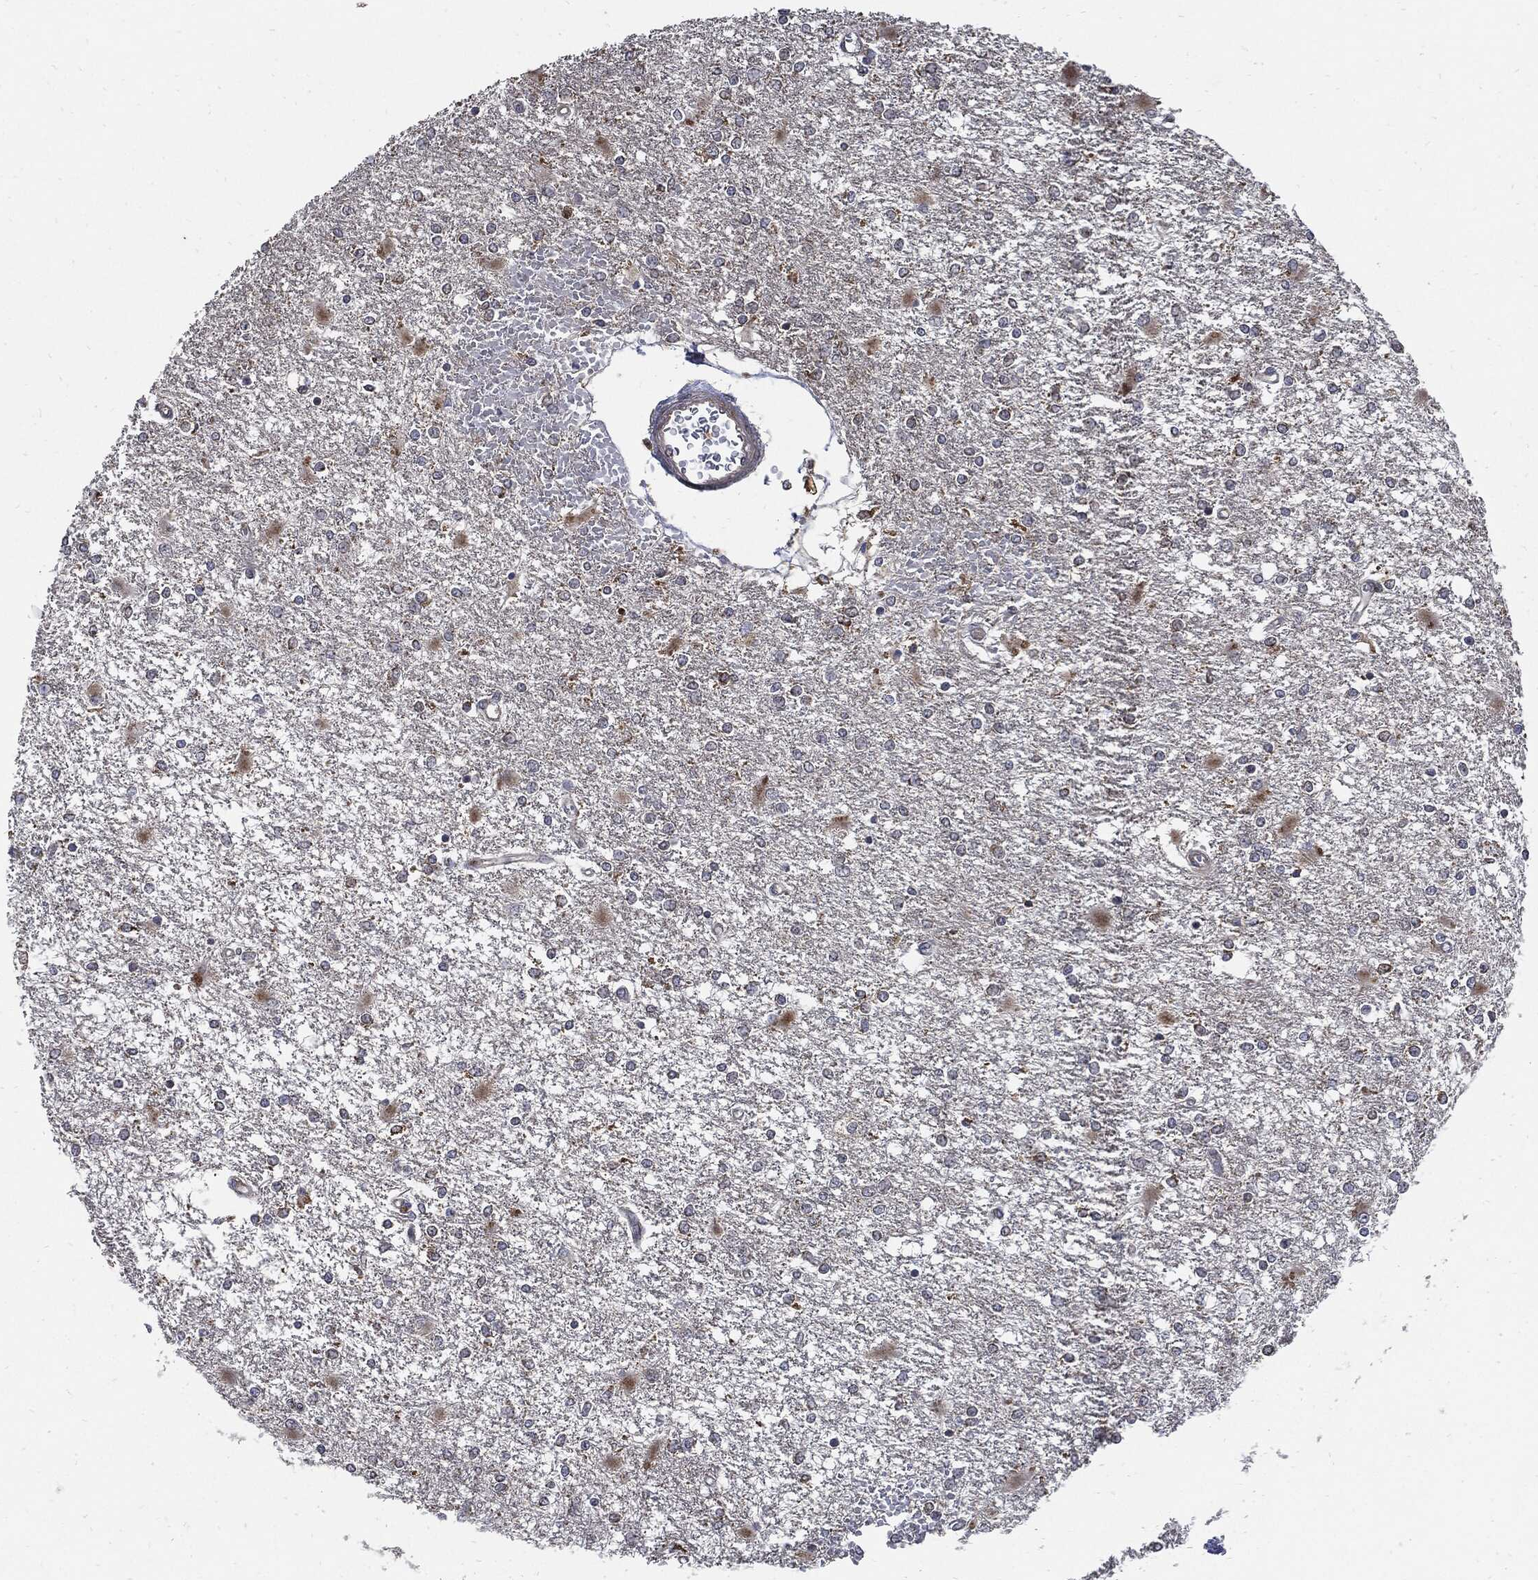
{"staining": {"intensity": "negative", "quantity": "none", "location": "none"}, "tissue": "glioma", "cell_type": "Tumor cells", "image_type": "cancer", "snomed": [{"axis": "morphology", "description": "Glioma, malignant, High grade"}, {"axis": "topography", "description": "Cerebral cortex"}], "caption": "High-grade glioma (malignant) stained for a protein using immunohistochemistry displays no staining tumor cells.", "gene": "SLC31A2", "patient": {"sex": "male", "age": 79}}